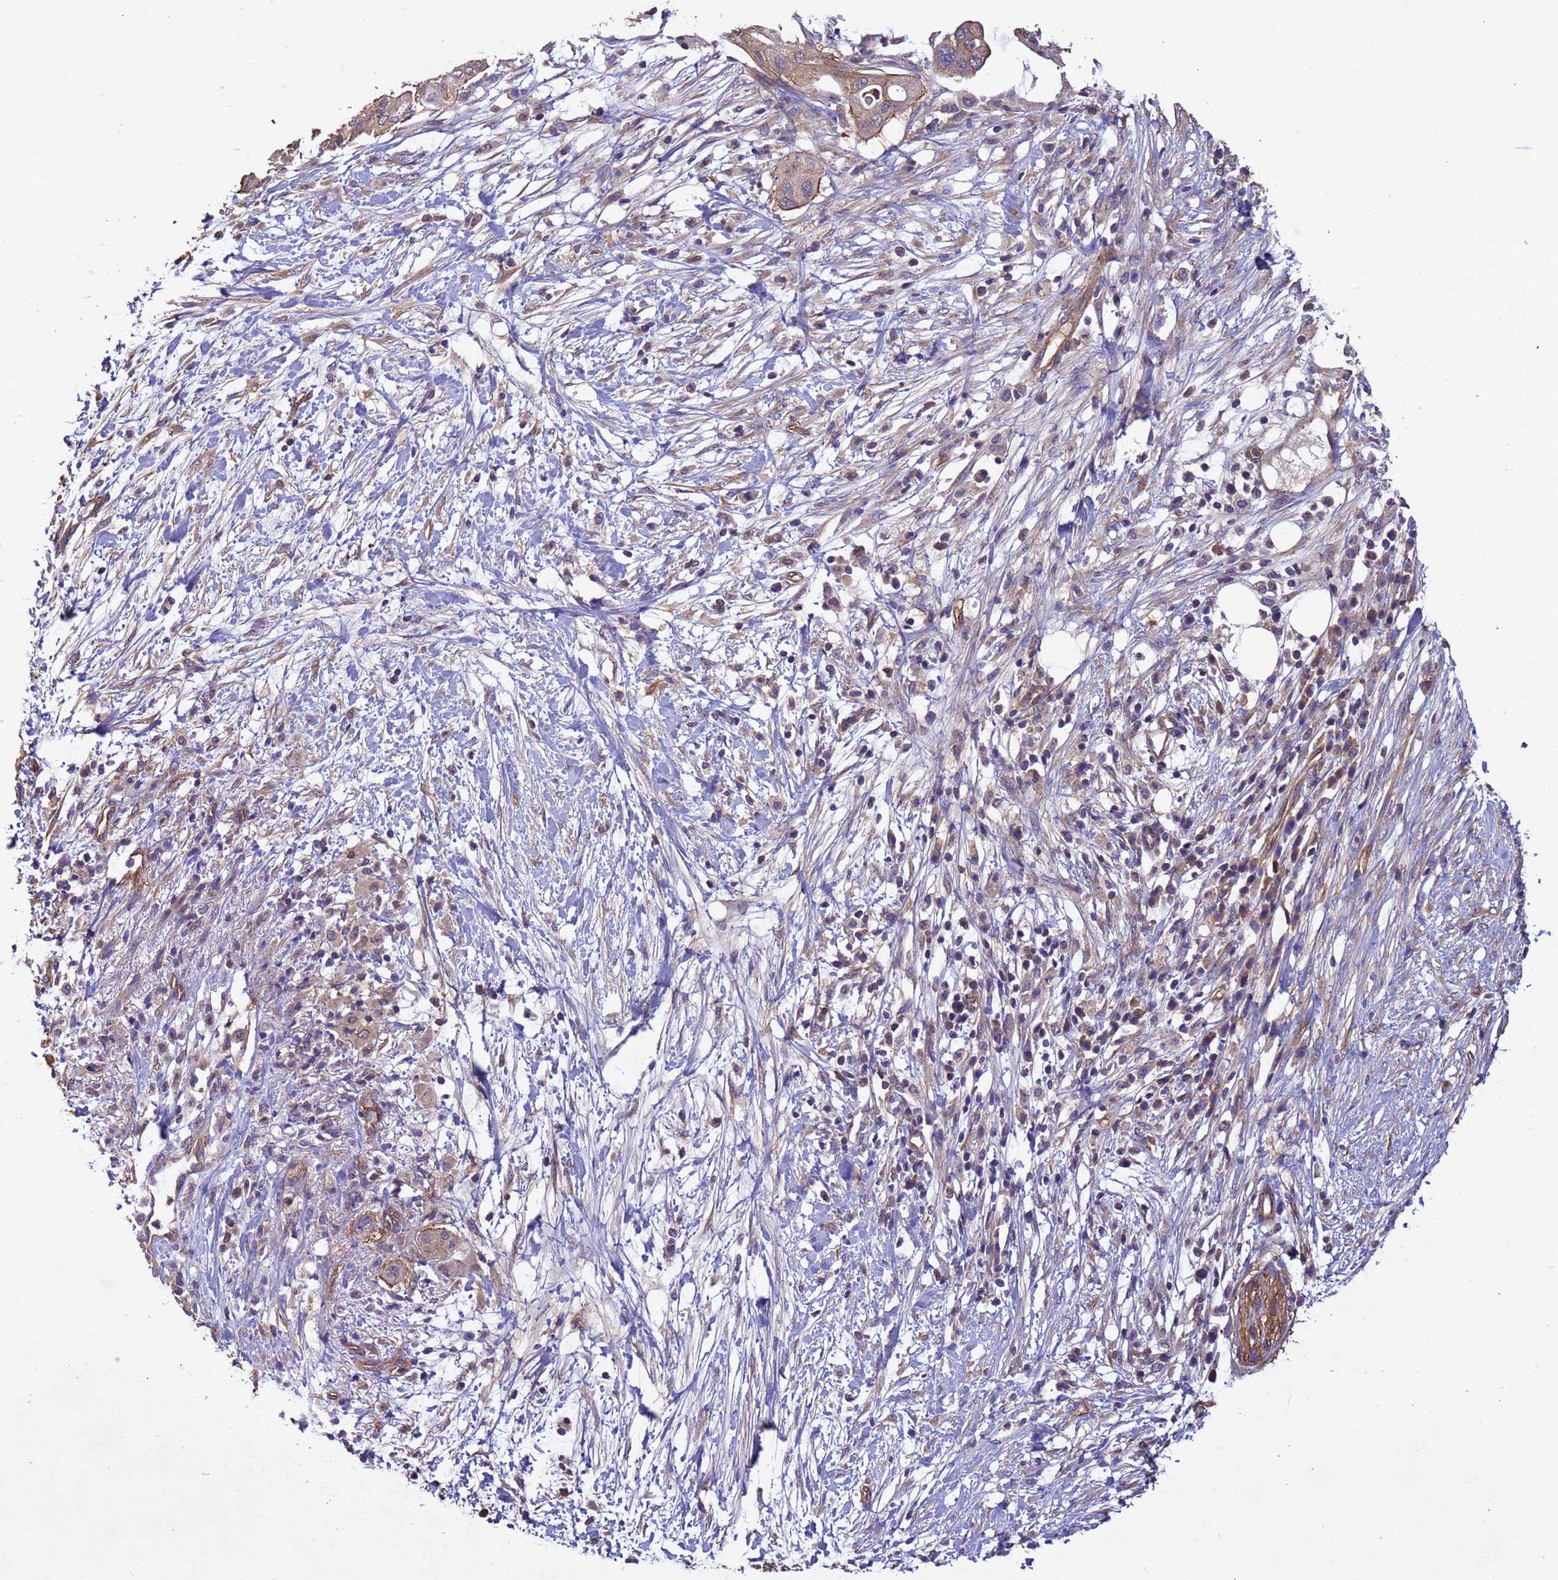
{"staining": {"intensity": "moderate", "quantity": "25%-75%", "location": "cytoplasmic/membranous"}, "tissue": "pancreatic cancer", "cell_type": "Tumor cells", "image_type": "cancer", "snomed": [{"axis": "morphology", "description": "Adenocarcinoma, NOS"}, {"axis": "topography", "description": "Pancreas"}], "caption": "Tumor cells reveal moderate cytoplasmic/membranous positivity in about 25%-75% of cells in pancreatic adenocarcinoma. (DAB IHC, brown staining for protein, blue staining for nuclei).", "gene": "MTX3", "patient": {"sex": "male", "age": 68}}